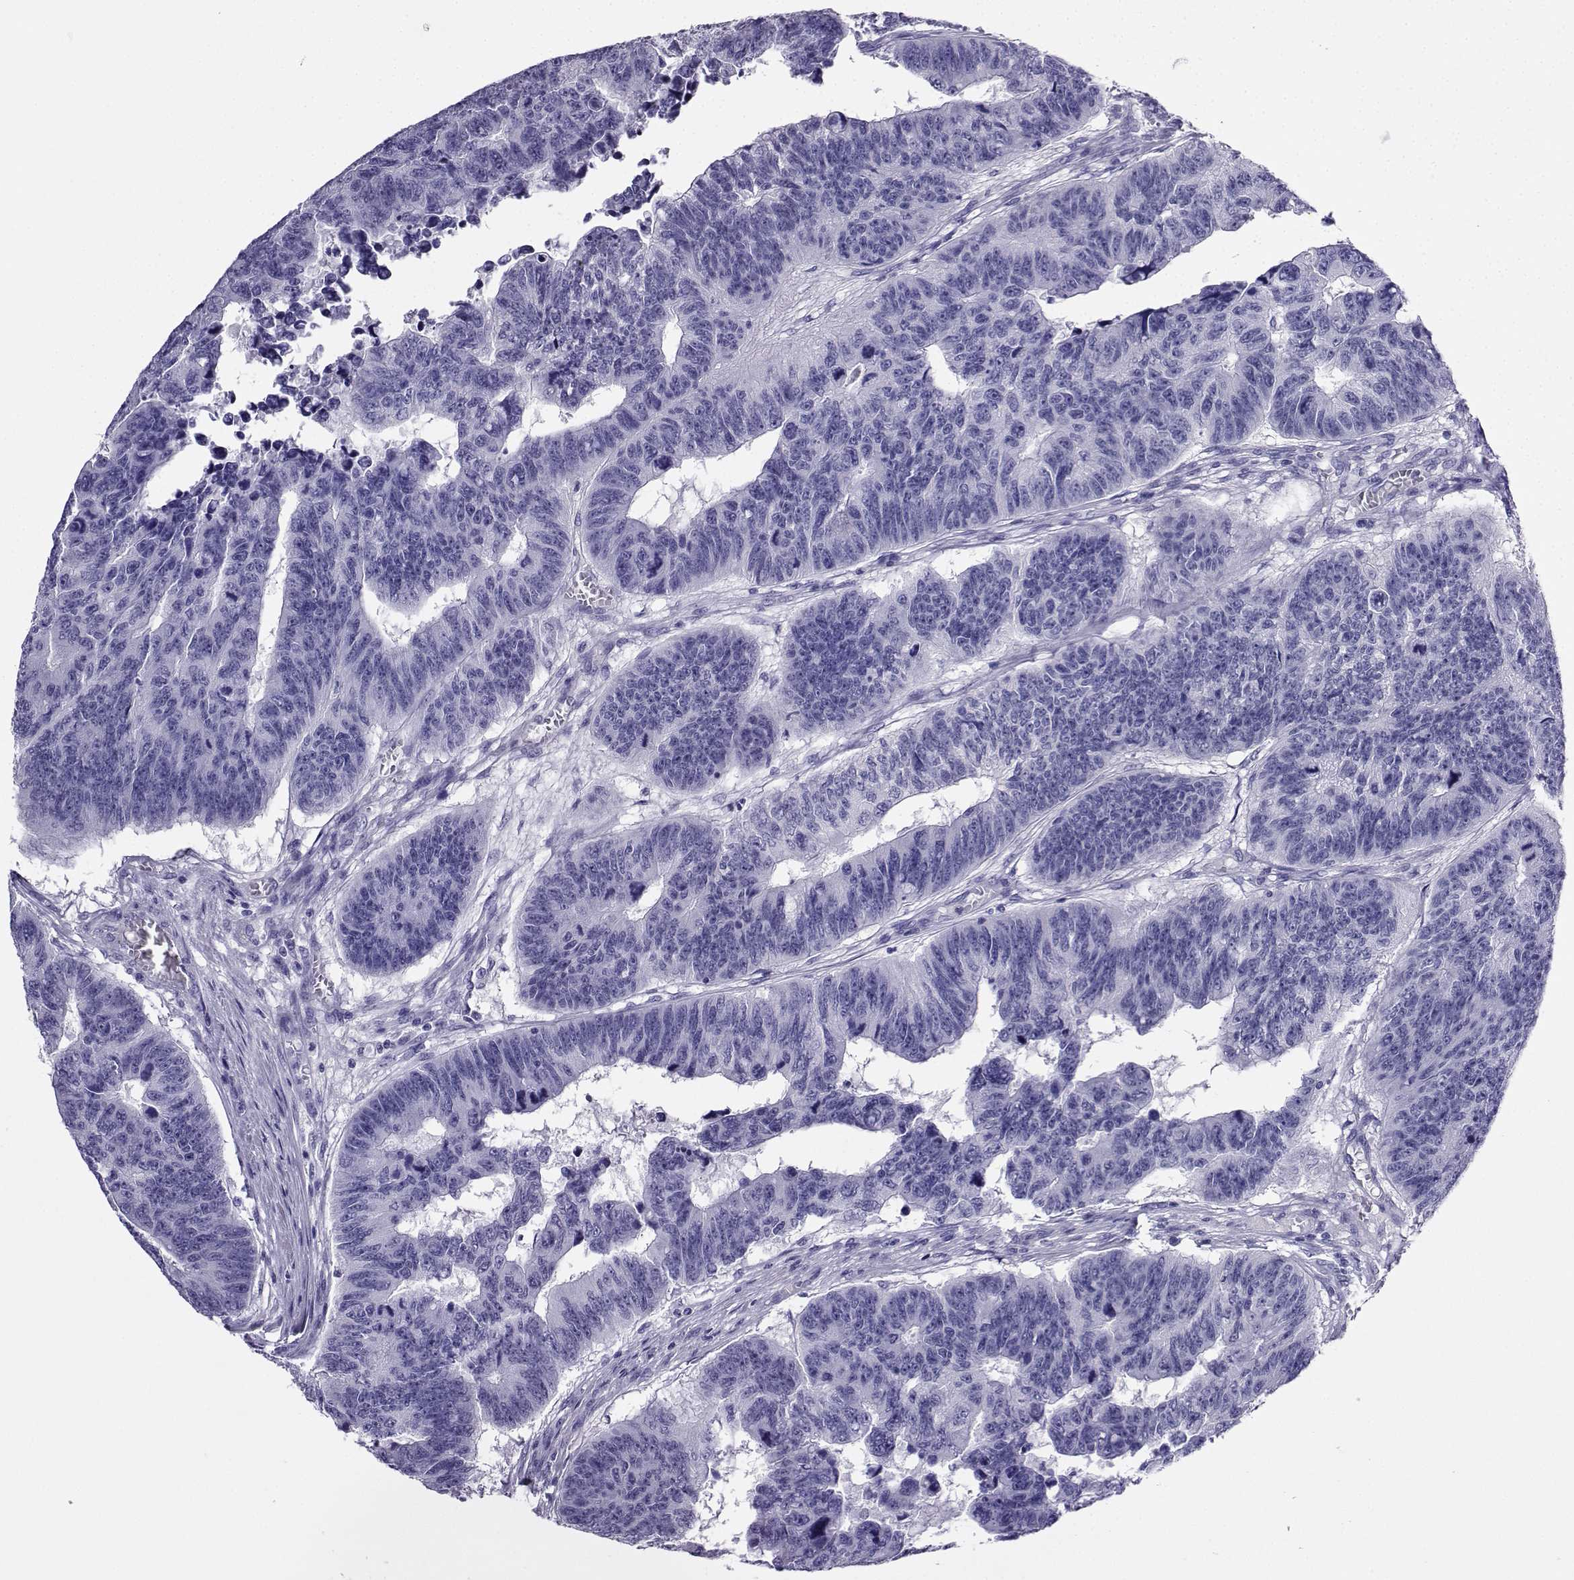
{"staining": {"intensity": "negative", "quantity": "none", "location": "none"}, "tissue": "colorectal cancer", "cell_type": "Tumor cells", "image_type": "cancer", "snomed": [{"axis": "morphology", "description": "Adenocarcinoma, NOS"}, {"axis": "topography", "description": "Appendix"}, {"axis": "topography", "description": "Colon"}, {"axis": "topography", "description": "Cecum"}, {"axis": "topography", "description": "Colon asc"}], "caption": "High power microscopy micrograph of an immunohistochemistry micrograph of adenocarcinoma (colorectal), revealing no significant staining in tumor cells.", "gene": "CD109", "patient": {"sex": "female", "age": 85}}